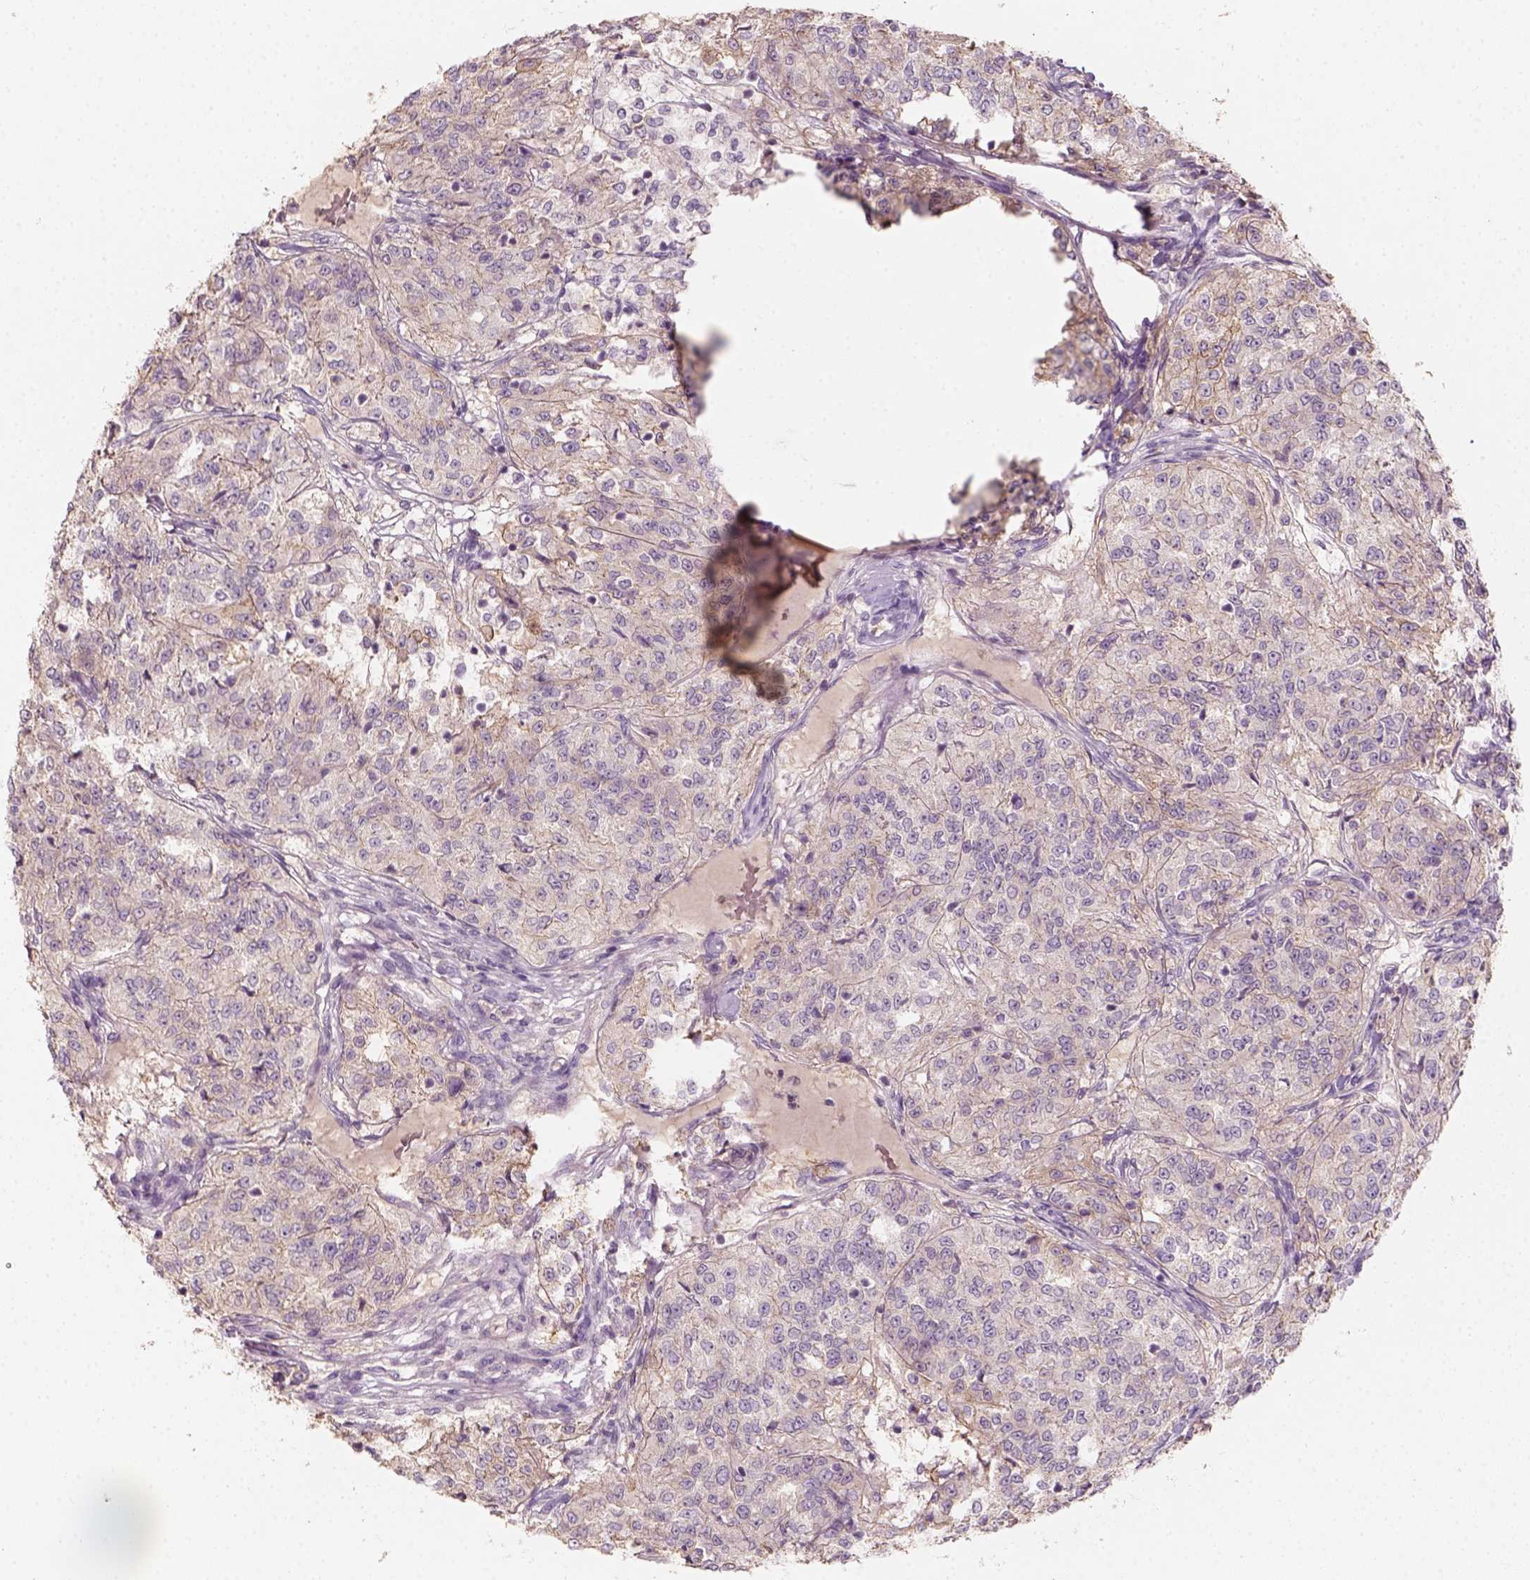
{"staining": {"intensity": "weak", "quantity": "<25%", "location": "cytoplasmic/membranous"}, "tissue": "renal cancer", "cell_type": "Tumor cells", "image_type": "cancer", "snomed": [{"axis": "morphology", "description": "Adenocarcinoma, NOS"}, {"axis": "topography", "description": "Kidney"}], "caption": "High magnification brightfield microscopy of renal adenocarcinoma stained with DAB (brown) and counterstained with hematoxylin (blue): tumor cells show no significant staining.", "gene": "AQP9", "patient": {"sex": "female", "age": 63}}